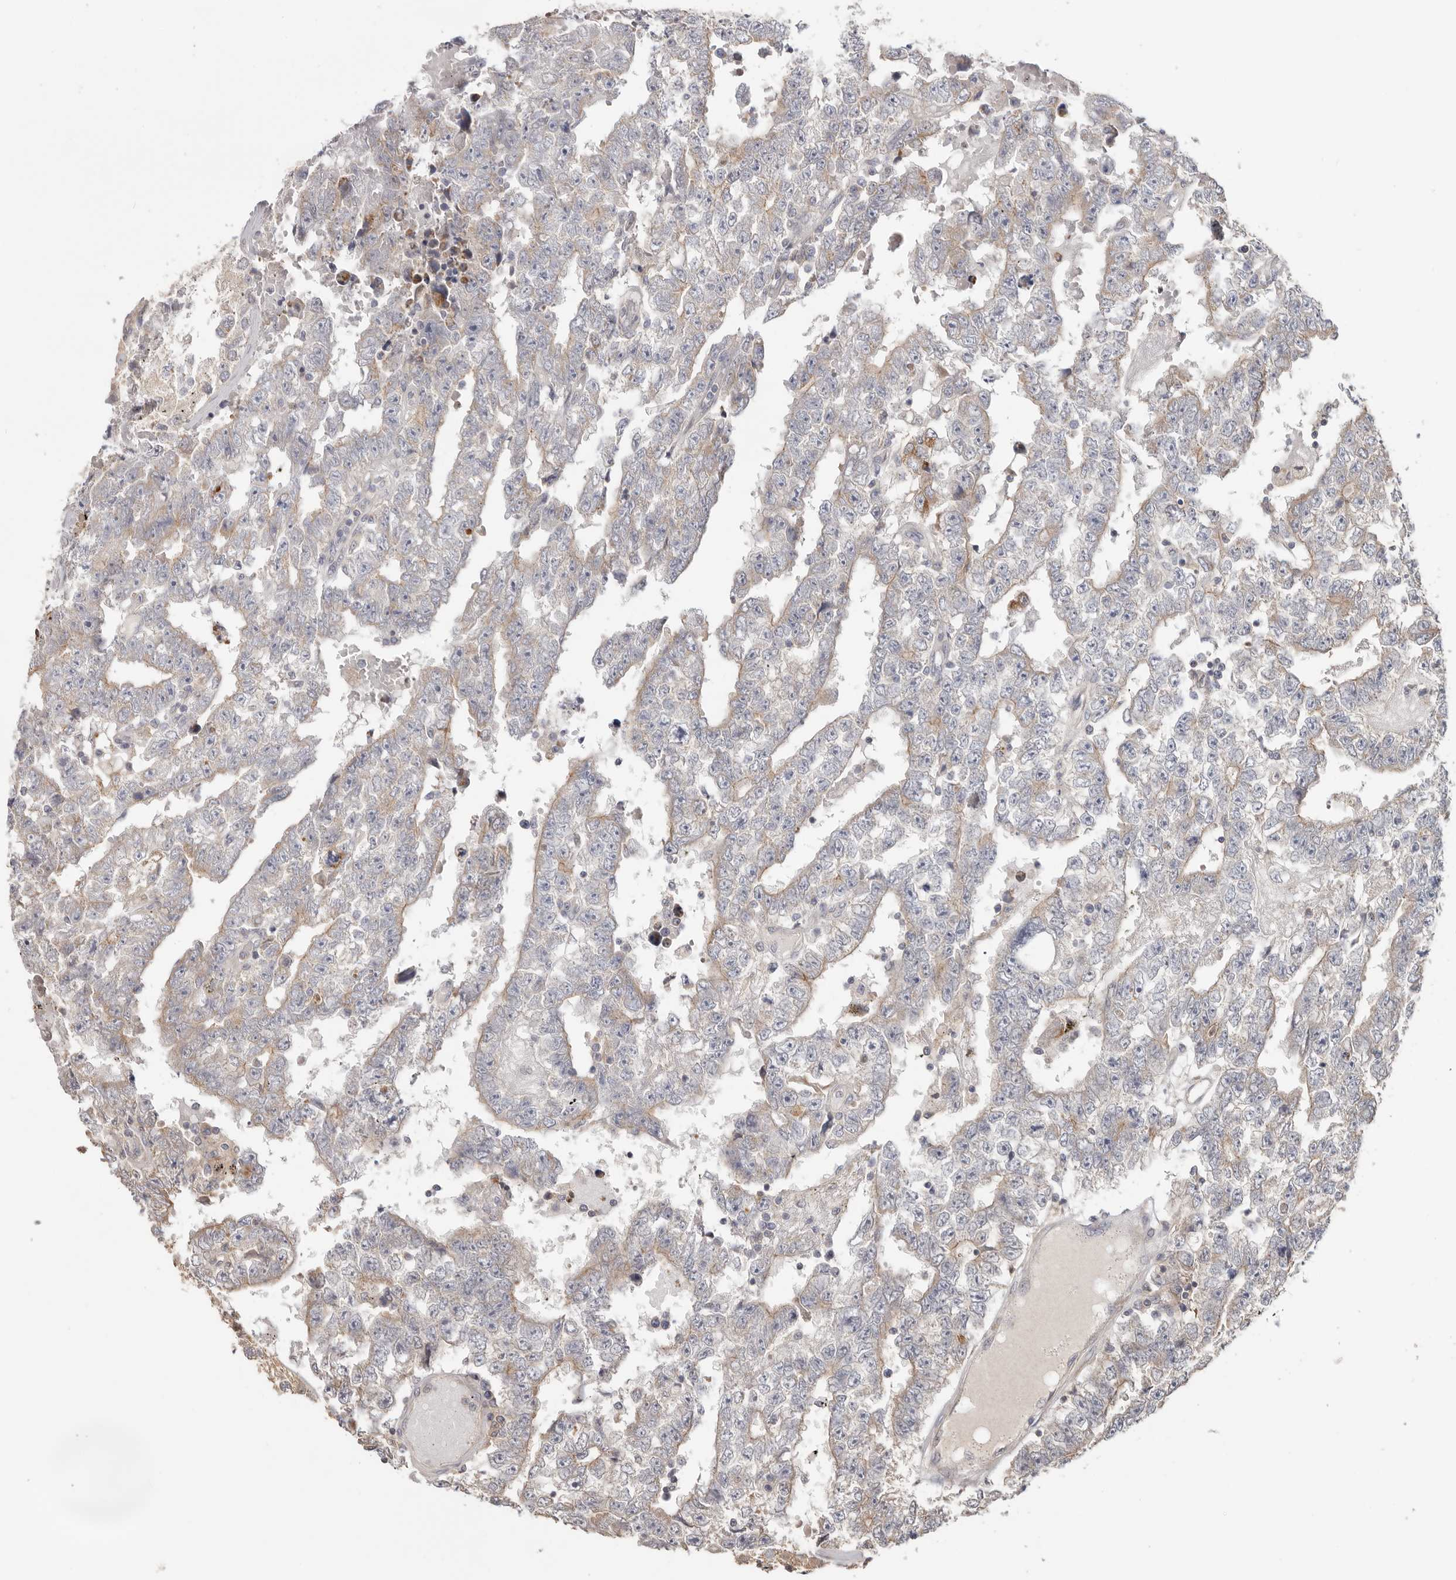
{"staining": {"intensity": "weak", "quantity": "25%-75%", "location": "cytoplasmic/membranous"}, "tissue": "testis cancer", "cell_type": "Tumor cells", "image_type": "cancer", "snomed": [{"axis": "morphology", "description": "Carcinoma, Embryonal, NOS"}, {"axis": "topography", "description": "Testis"}], "caption": "Weak cytoplasmic/membranous protein expression is identified in about 25%-75% of tumor cells in embryonal carcinoma (testis). The staining is performed using DAB brown chromogen to label protein expression. The nuclei are counter-stained blue using hematoxylin.", "gene": "LRP6", "patient": {"sex": "male", "age": 25}}